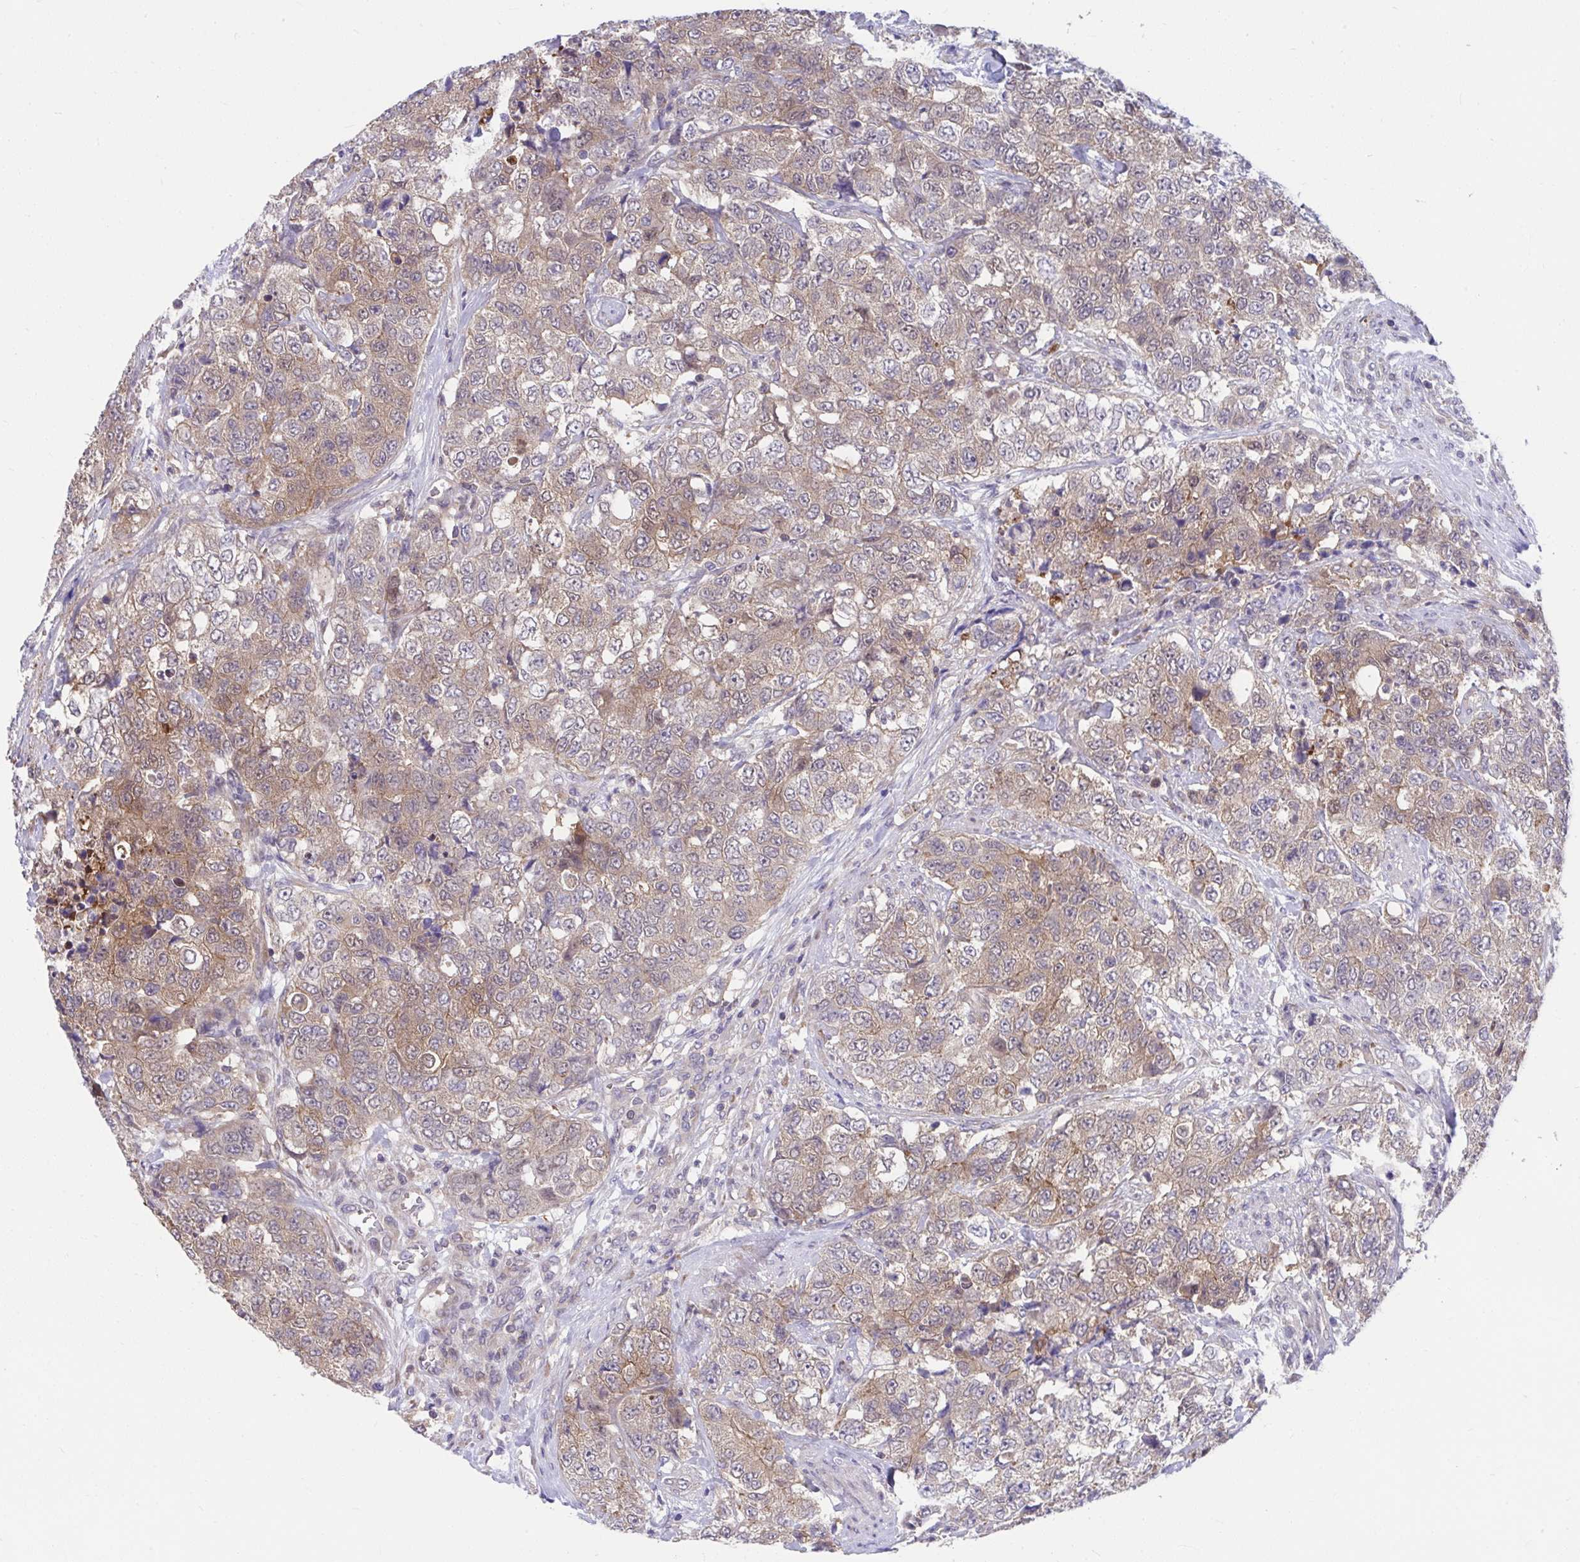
{"staining": {"intensity": "weak", "quantity": ">75%", "location": "cytoplasmic/membranous"}, "tissue": "urothelial cancer", "cell_type": "Tumor cells", "image_type": "cancer", "snomed": [{"axis": "morphology", "description": "Urothelial carcinoma, High grade"}, {"axis": "topography", "description": "Urinary bladder"}], "caption": "Protein staining of urothelial carcinoma (high-grade) tissue displays weak cytoplasmic/membranous staining in approximately >75% of tumor cells. Nuclei are stained in blue.", "gene": "PCDHB7", "patient": {"sex": "female", "age": 78}}